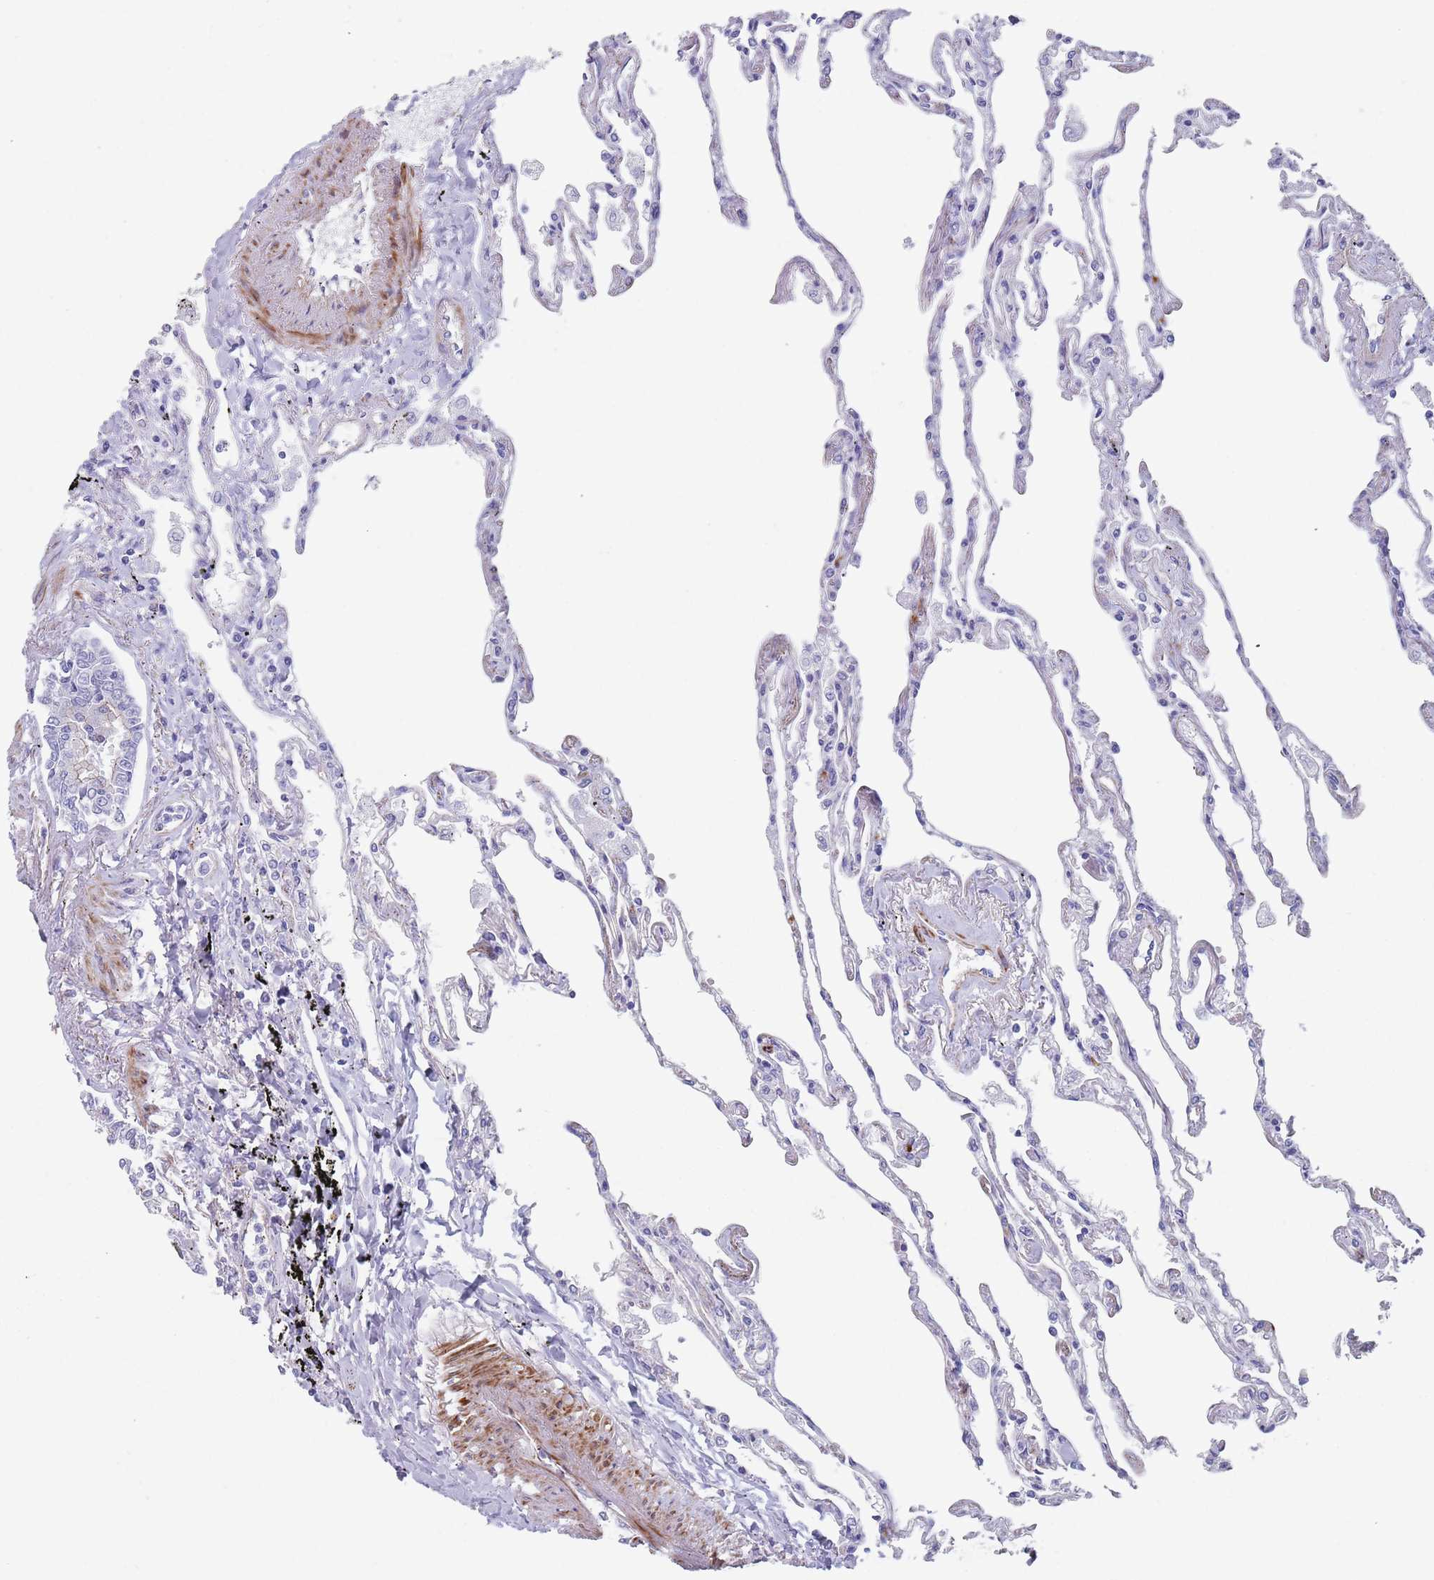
{"staining": {"intensity": "moderate", "quantity": "<25%", "location": "cytoplasmic/membranous,nuclear"}, "tissue": "lung", "cell_type": "Alveolar cells", "image_type": "normal", "snomed": [{"axis": "morphology", "description": "Normal tissue, NOS"}, {"axis": "topography", "description": "Lung"}], "caption": "Immunohistochemistry (DAB (3,3'-diaminobenzidine)) staining of benign human lung displays moderate cytoplasmic/membranous,nuclear protein staining in approximately <25% of alveolar cells.", "gene": "OR5A2", "patient": {"sex": "female", "age": 67}}